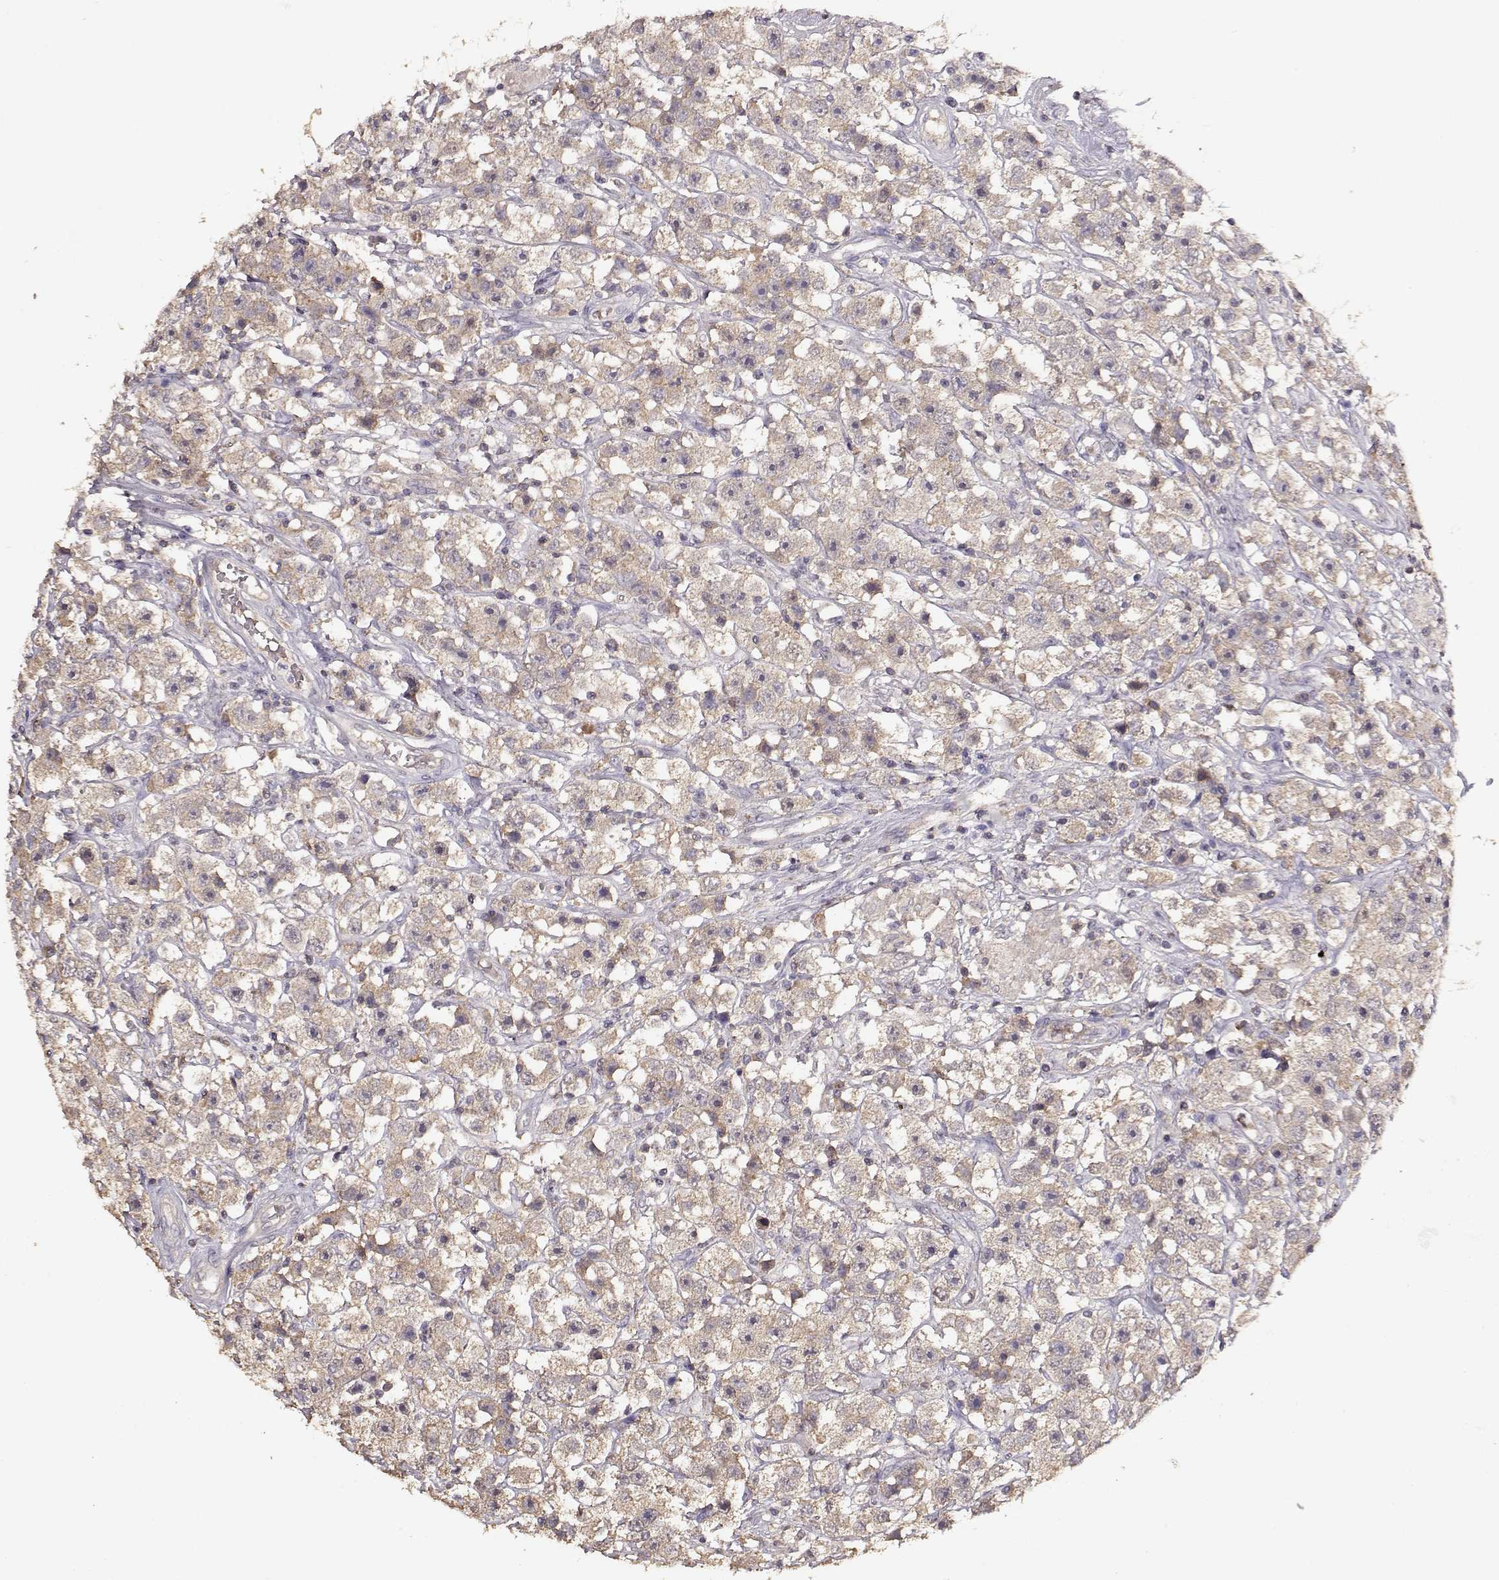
{"staining": {"intensity": "weak", "quantity": ">75%", "location": "cytoplasmic/membranous"}, "tissue": "testis cancer", "cell_type": "Tumor cells", "image_type": "cancer", "snomed": [{"axis": "morphology", "description": "Seminoma, NOS"}, {"axis": "topography", "description": "Testis"}], "caption": "Protein staining of seminoma (testis) tissue exhibits weak cytoplasmic/membranous staining in about >75% of tumor cells.", "gene": "PMCH", "patient": {"sex": "male", "age": 45}}